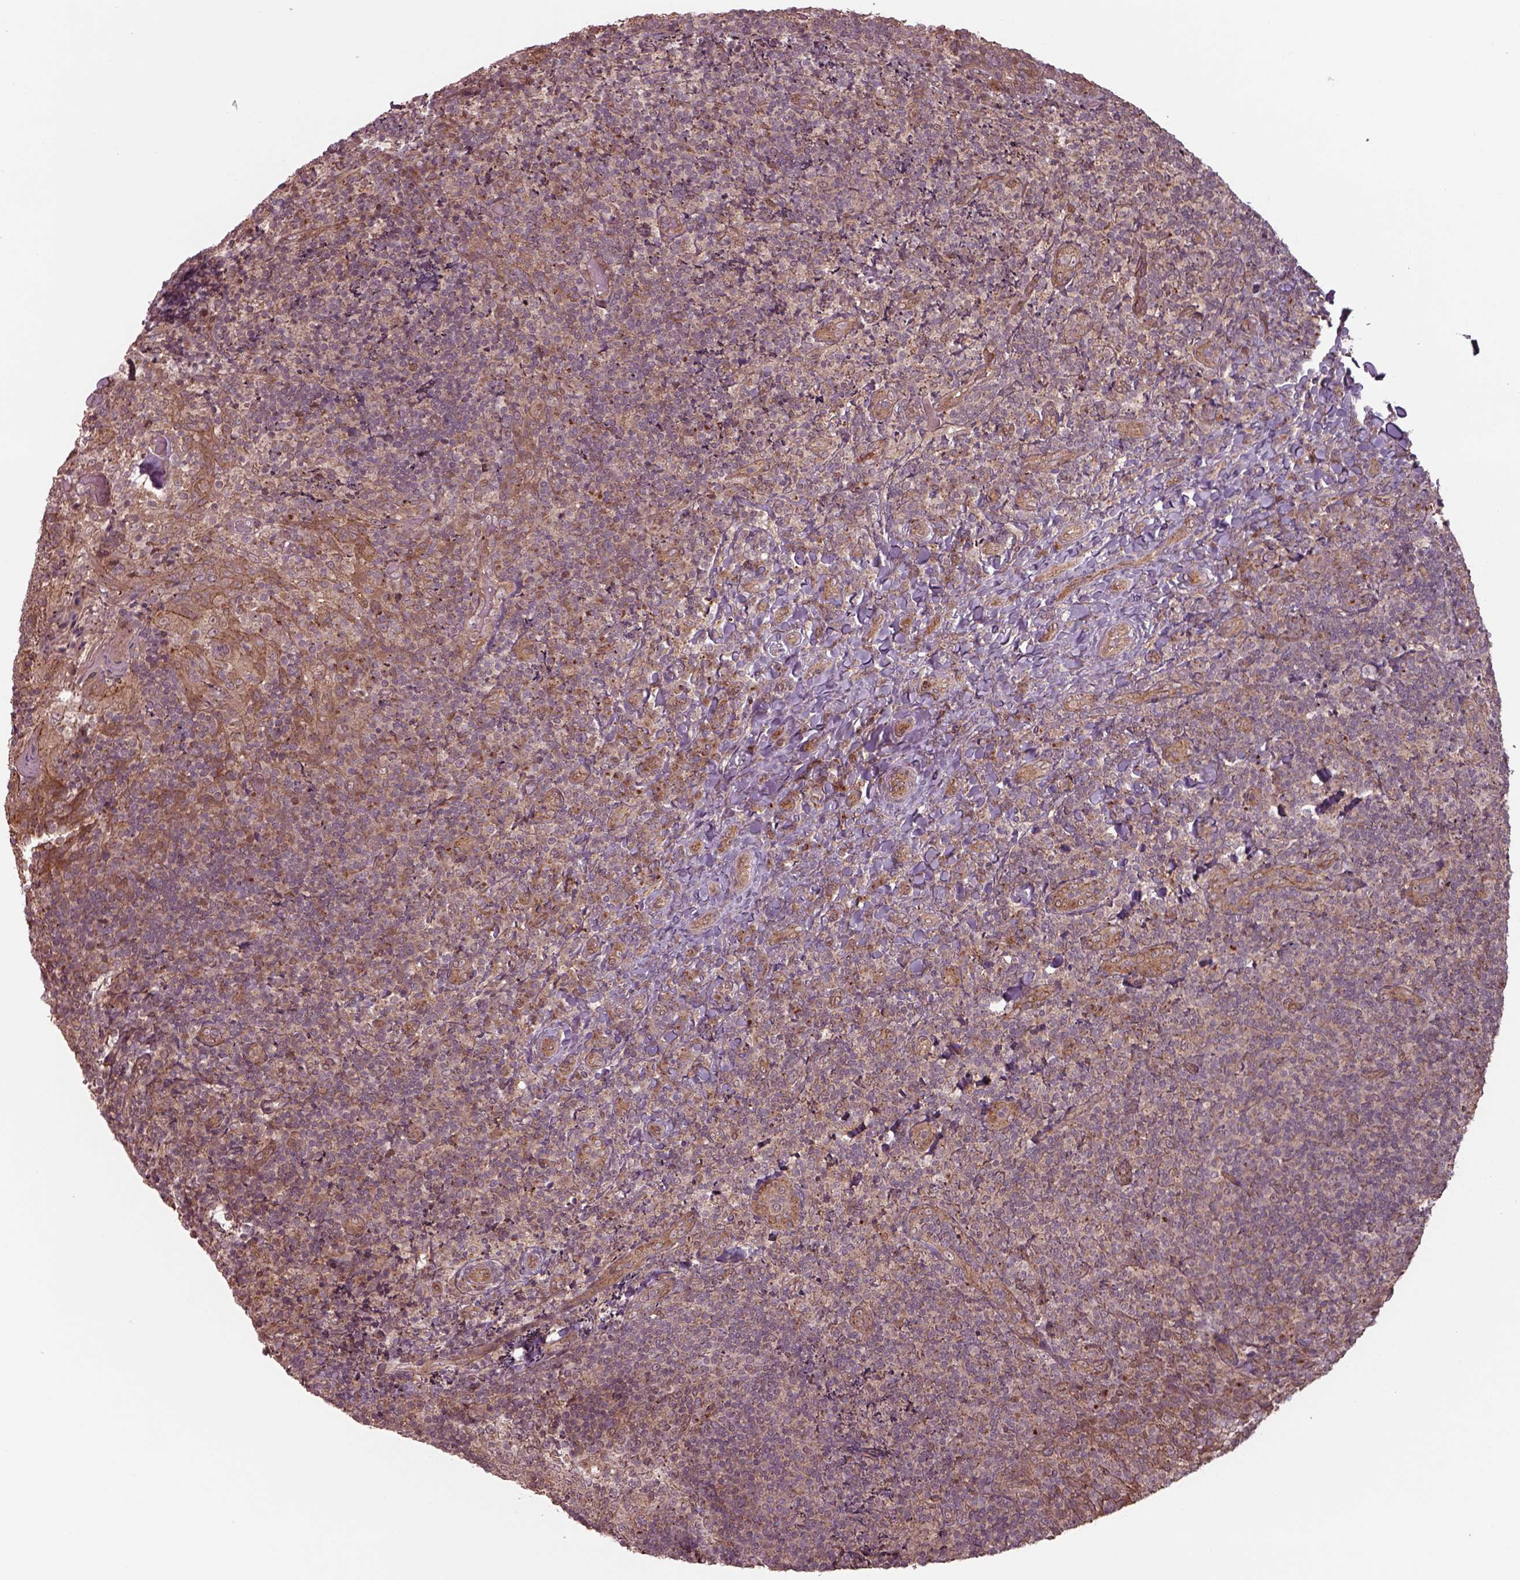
{"staining": {"intensity": "weak", "quantity": "<25%", "location": "cytoplasmic/membranous"}, "tissue": "tonsil", "cell_type": "Germinal center cells", "image_type": "normal", "snomed": [{"axis": "morphology", "description": "Normal tissue, NOS"}, {"axis": "topography", "description": "Tonsil"}], "caption": "The photomicrograph shows no staining of germinal center cells in benign tonsil. (Immunohistochemistry, brightfield microscopy, high magnification).", "gene": "CHMP3", "patient": {"sex": "female", "age": 10}}